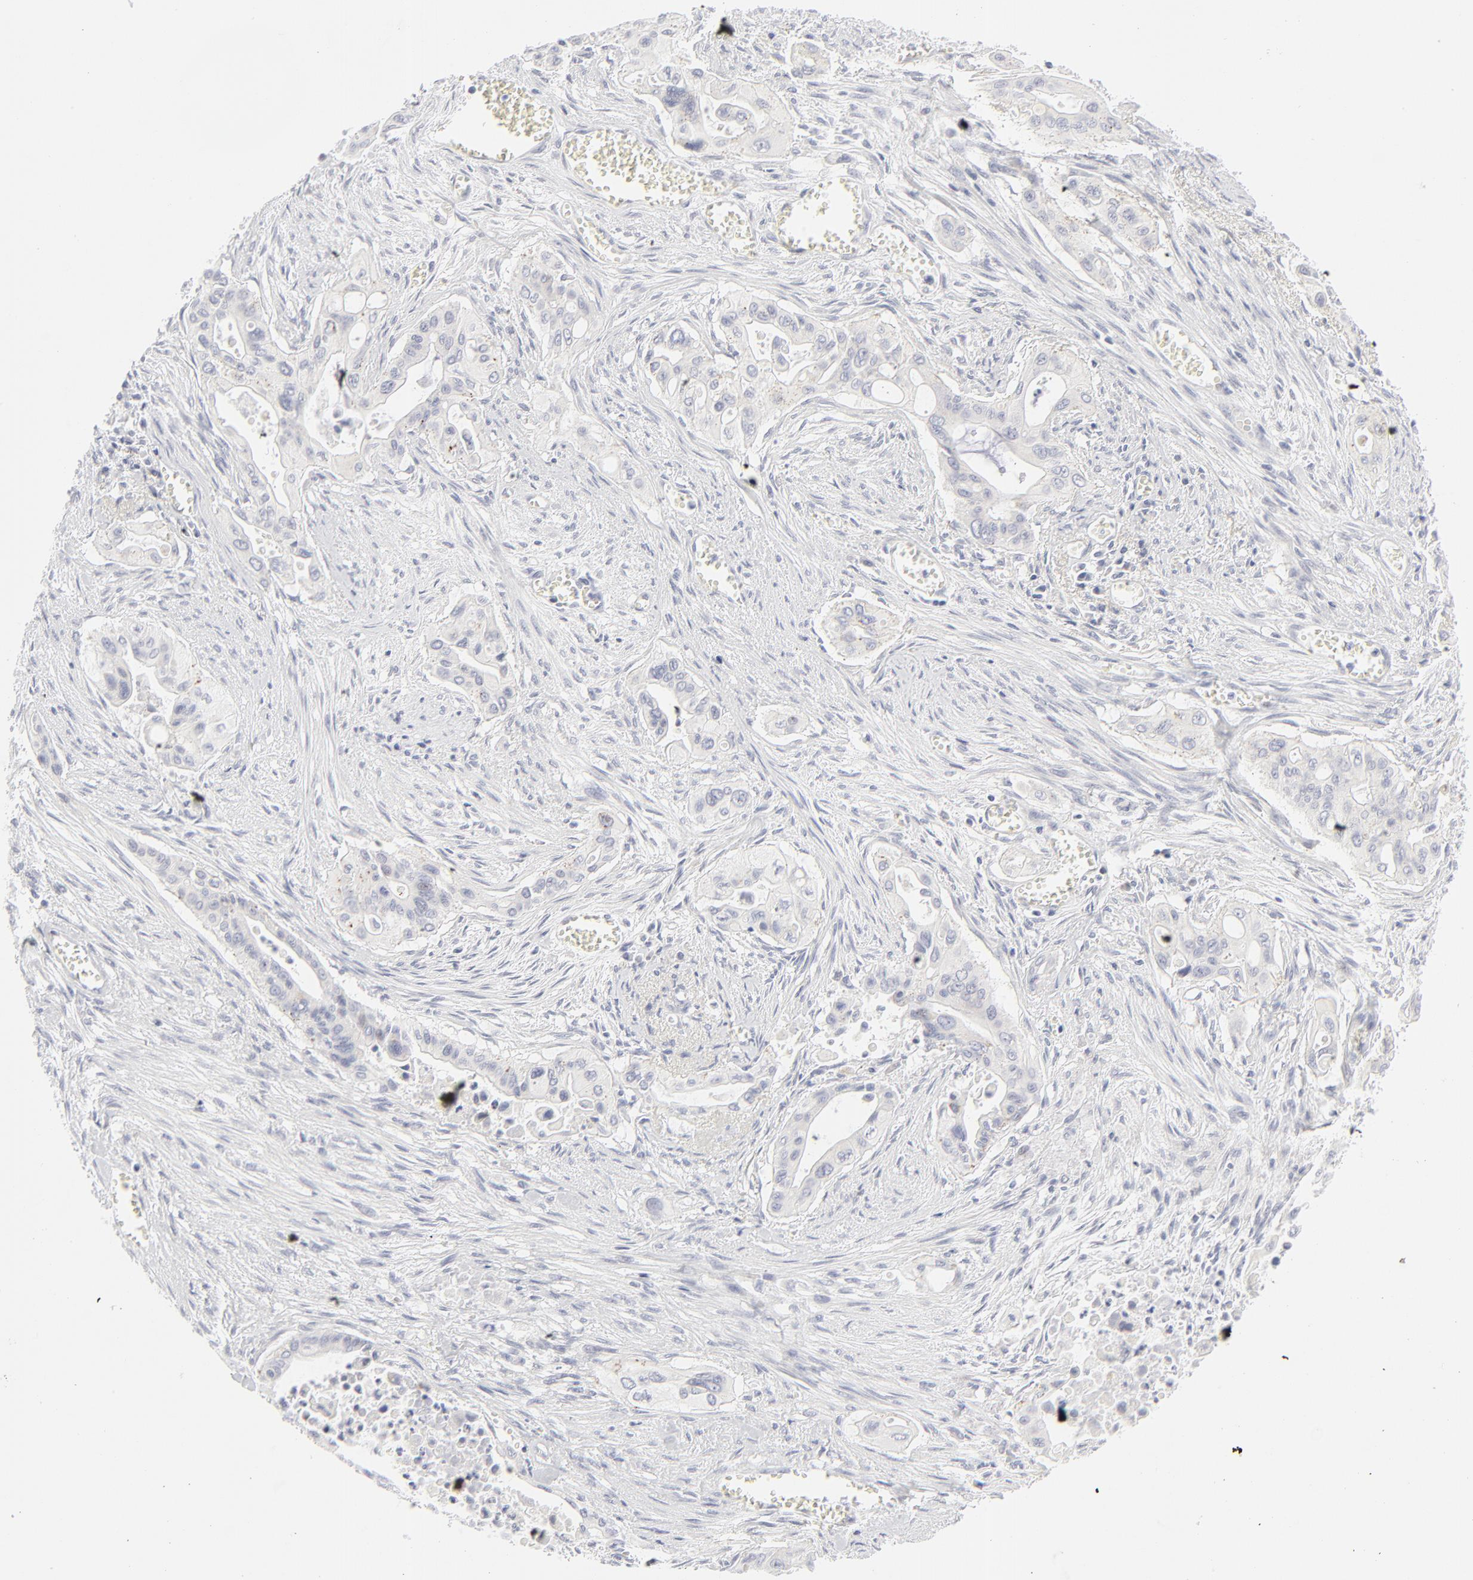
{"staining": {"intensity": "negative", "quantity": "none", "location": "none"}, "tissue": "pancreatic cancer", "cell_type": "Tumor cells", "image_type": "cancer", "snomed": [{"axis": "morphology", "description": "Adenocarcinoma, NOS"}, {"axis": "topography", "description": "Pancreas"}], "caption": "Tumor cells show no significant staining in pancreatic cancer.", "gene": "NPNT", "patient": {"sex": "male", "age": 77}}